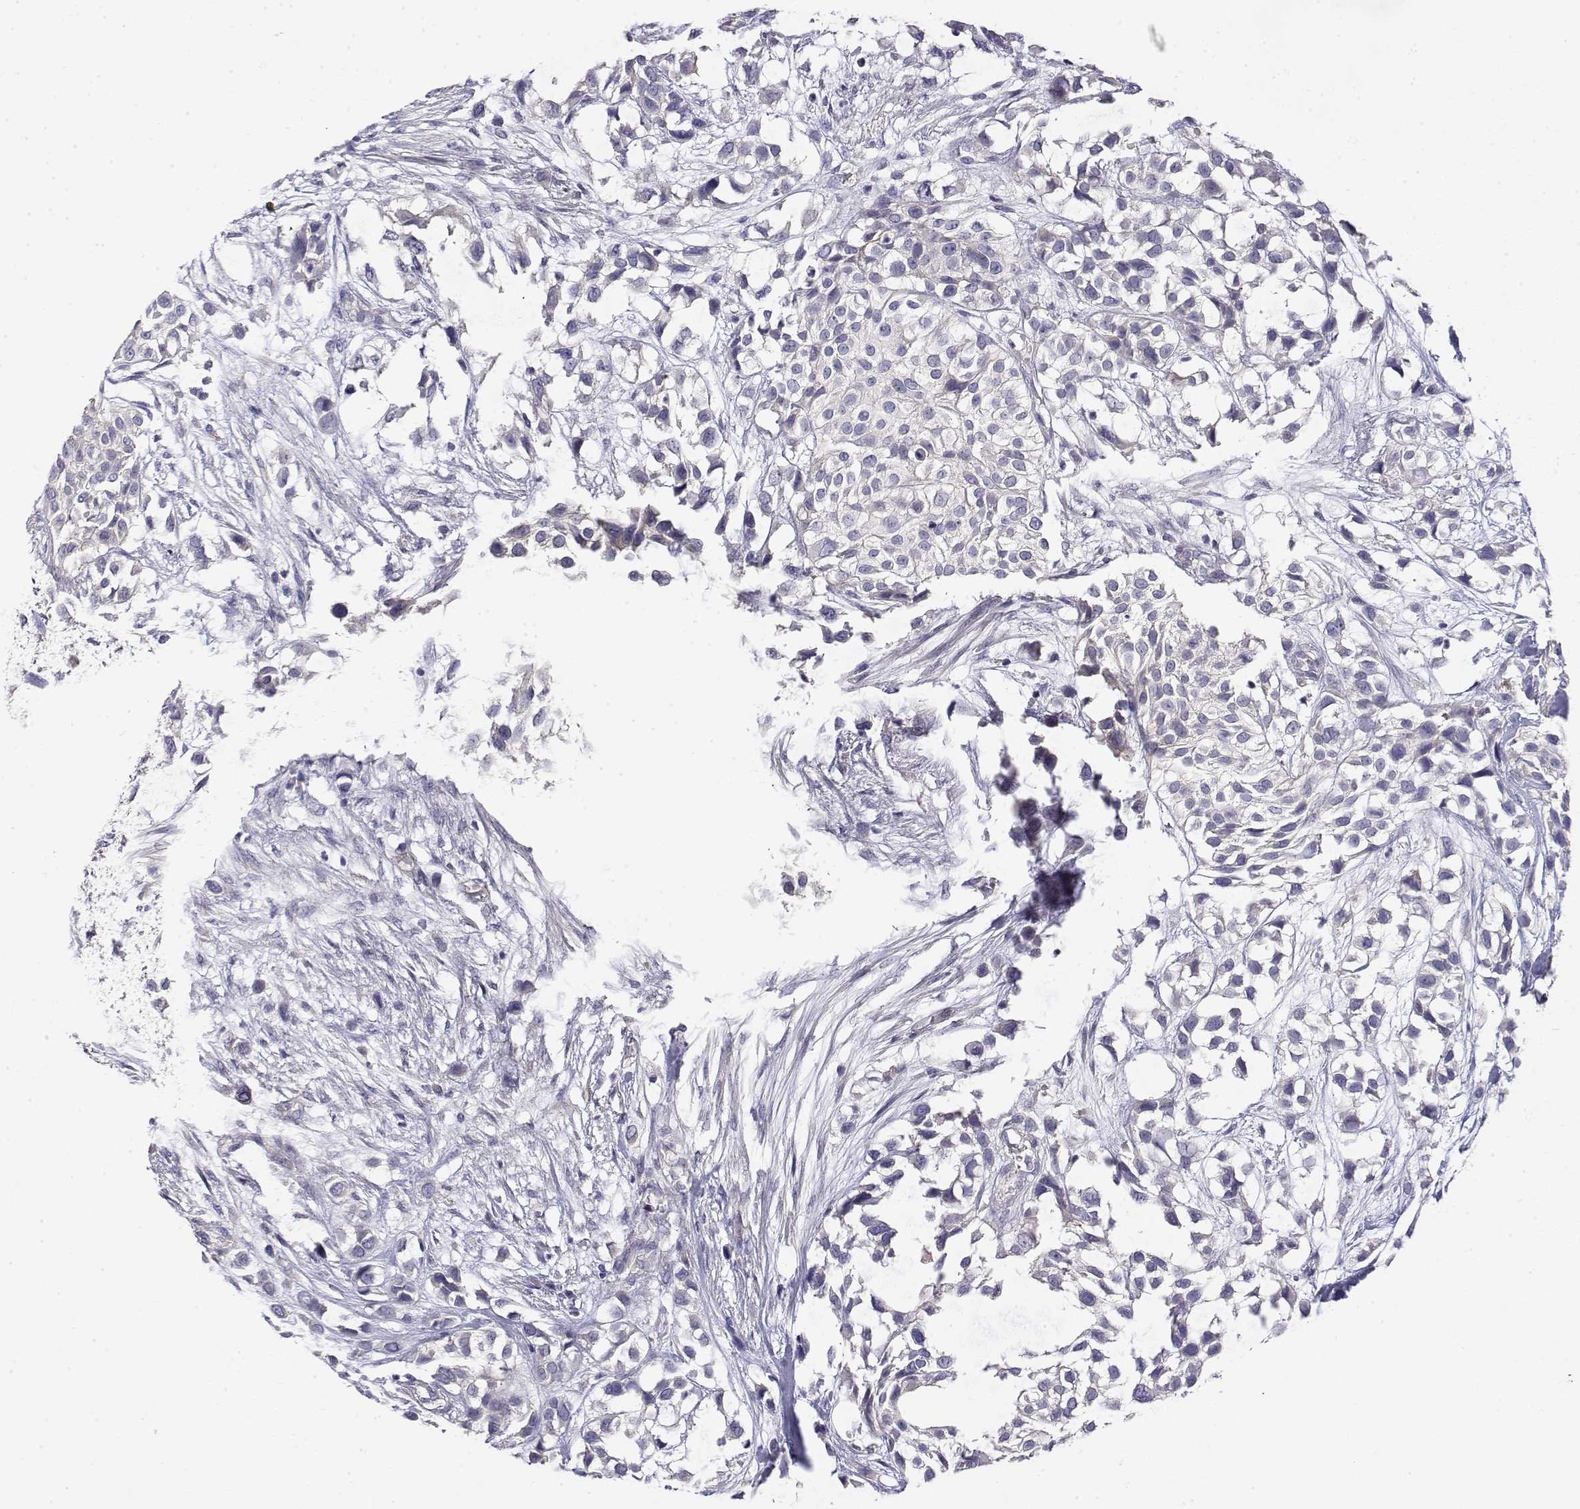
{"staining": {"intensity": "negative", "quantity": "none", "location": "none"}, "tissue": "urothelial cancer", "cell_type": "Tumor cells", "image_type": "cancer", "snomed": [{"axis": "morphology", "description": "Urothelial carcinoma, High grade"}, {"axis": "topography", "description": "Urinary bladder"}], "caption": "High-grade urothelial carcinoma stained for a protein using immunohistochemistry (IHC) reveals no expression tumor cells.", "gene": "LY6D", "patient": {"sex": "male", "age": 56}}